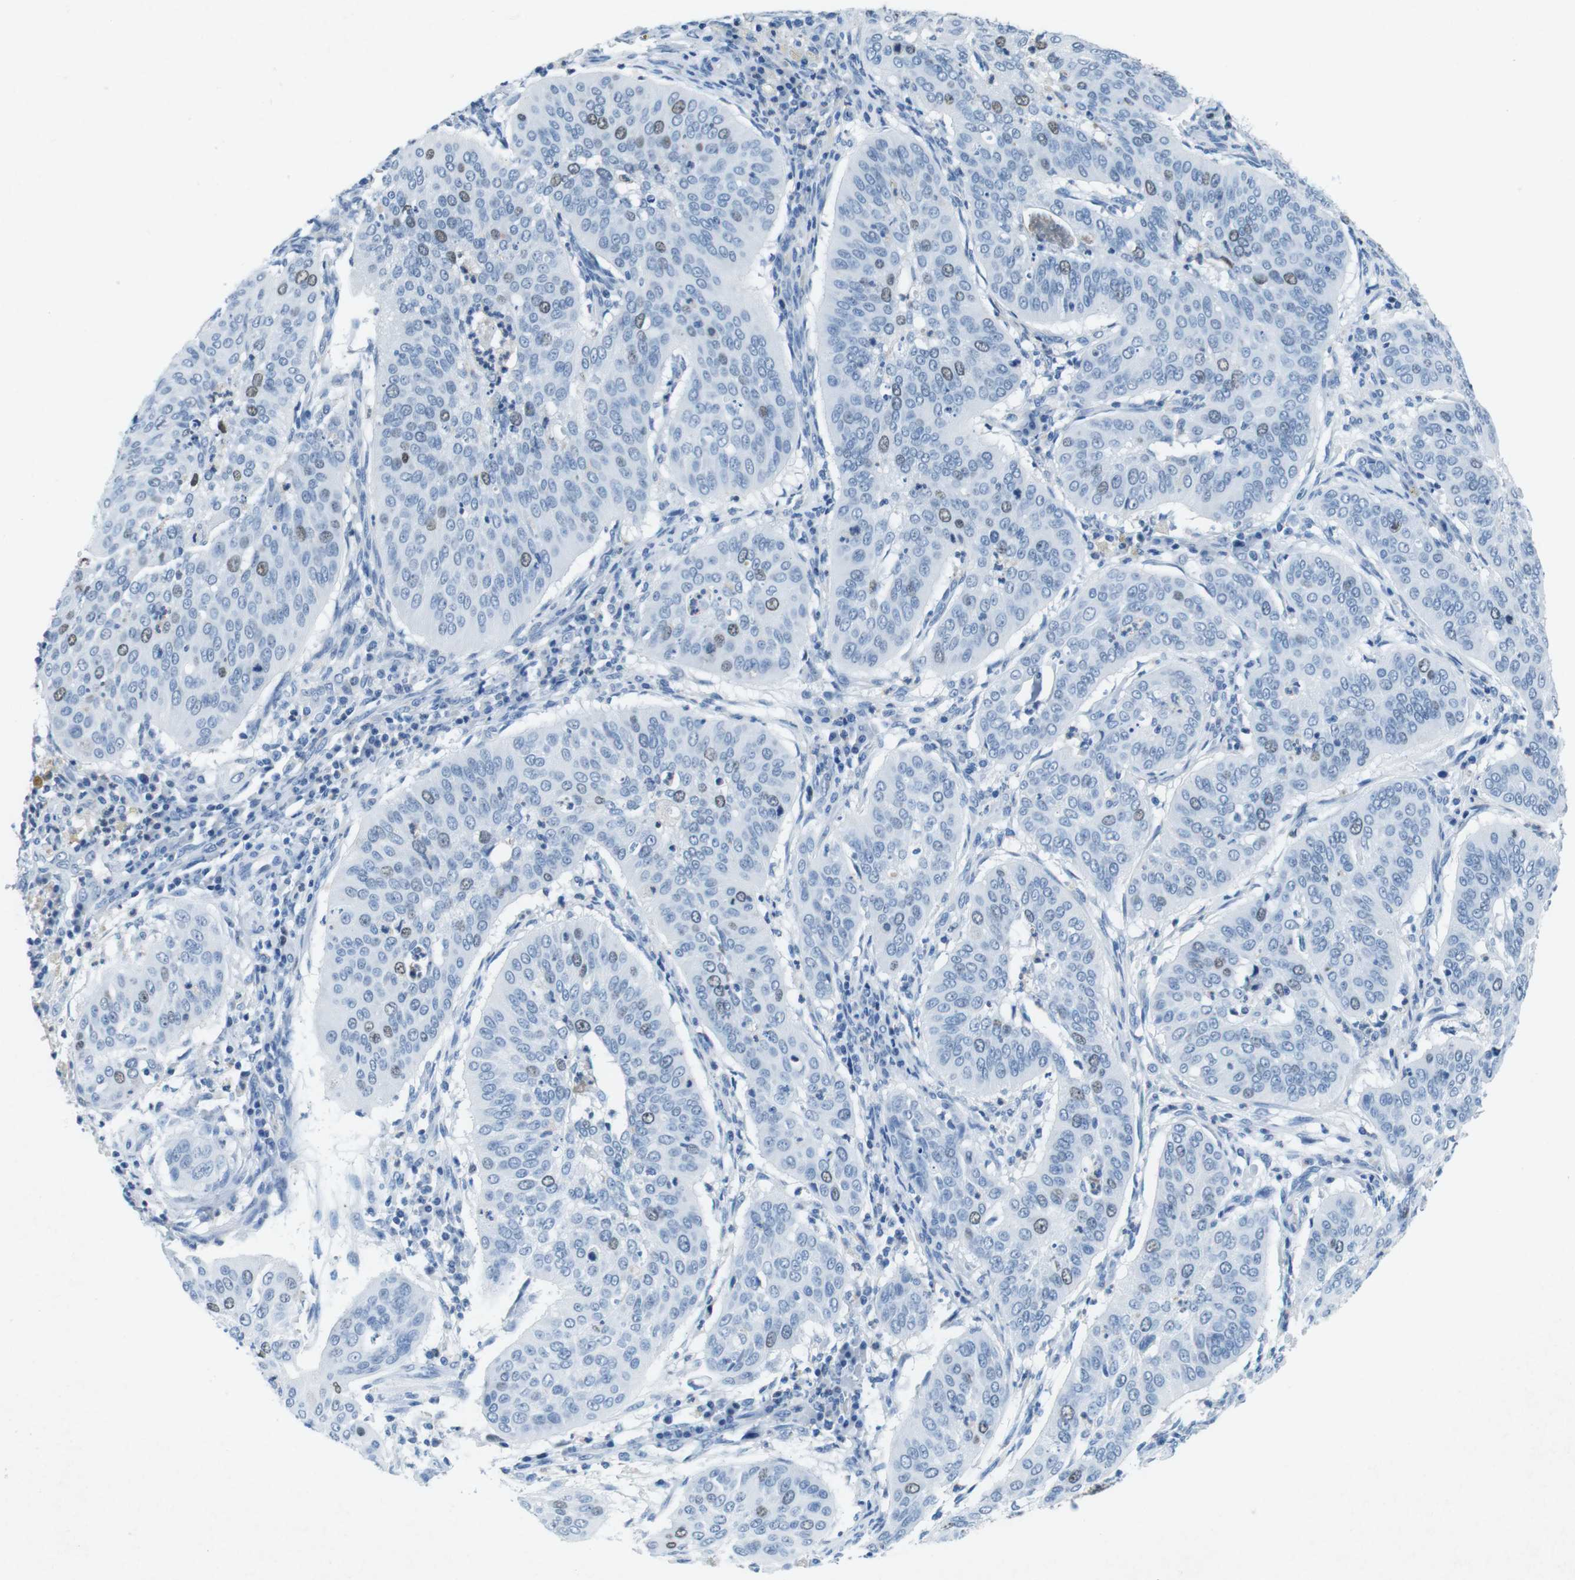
{"staining": {"intensity": "weak", "quantity": "<25%", "location": "nuclear"}, "tissue": "cervical cancer", "cell_type": "Tumor cells", "image_type": "cancer", "snomed": [{"axis": "morphology", "description": "Normal tissue, NOS"}, {"axis": "morphology", "description": "Squamous cell carcinoma, NOS"}, {"axis": "topography", "description": "Cervix"}], "caption": "An immunohistochemistry histopathology image of cervical squamous cell carcinoma is shown. There is no staining in tumor cells of cervical squamous cell carcinoma. (Brightfield microscopy of DAB immunohistochemistry at high magnification).", "gene": "CTAG1B", "patient": {"sex": "female", "age": 39}}